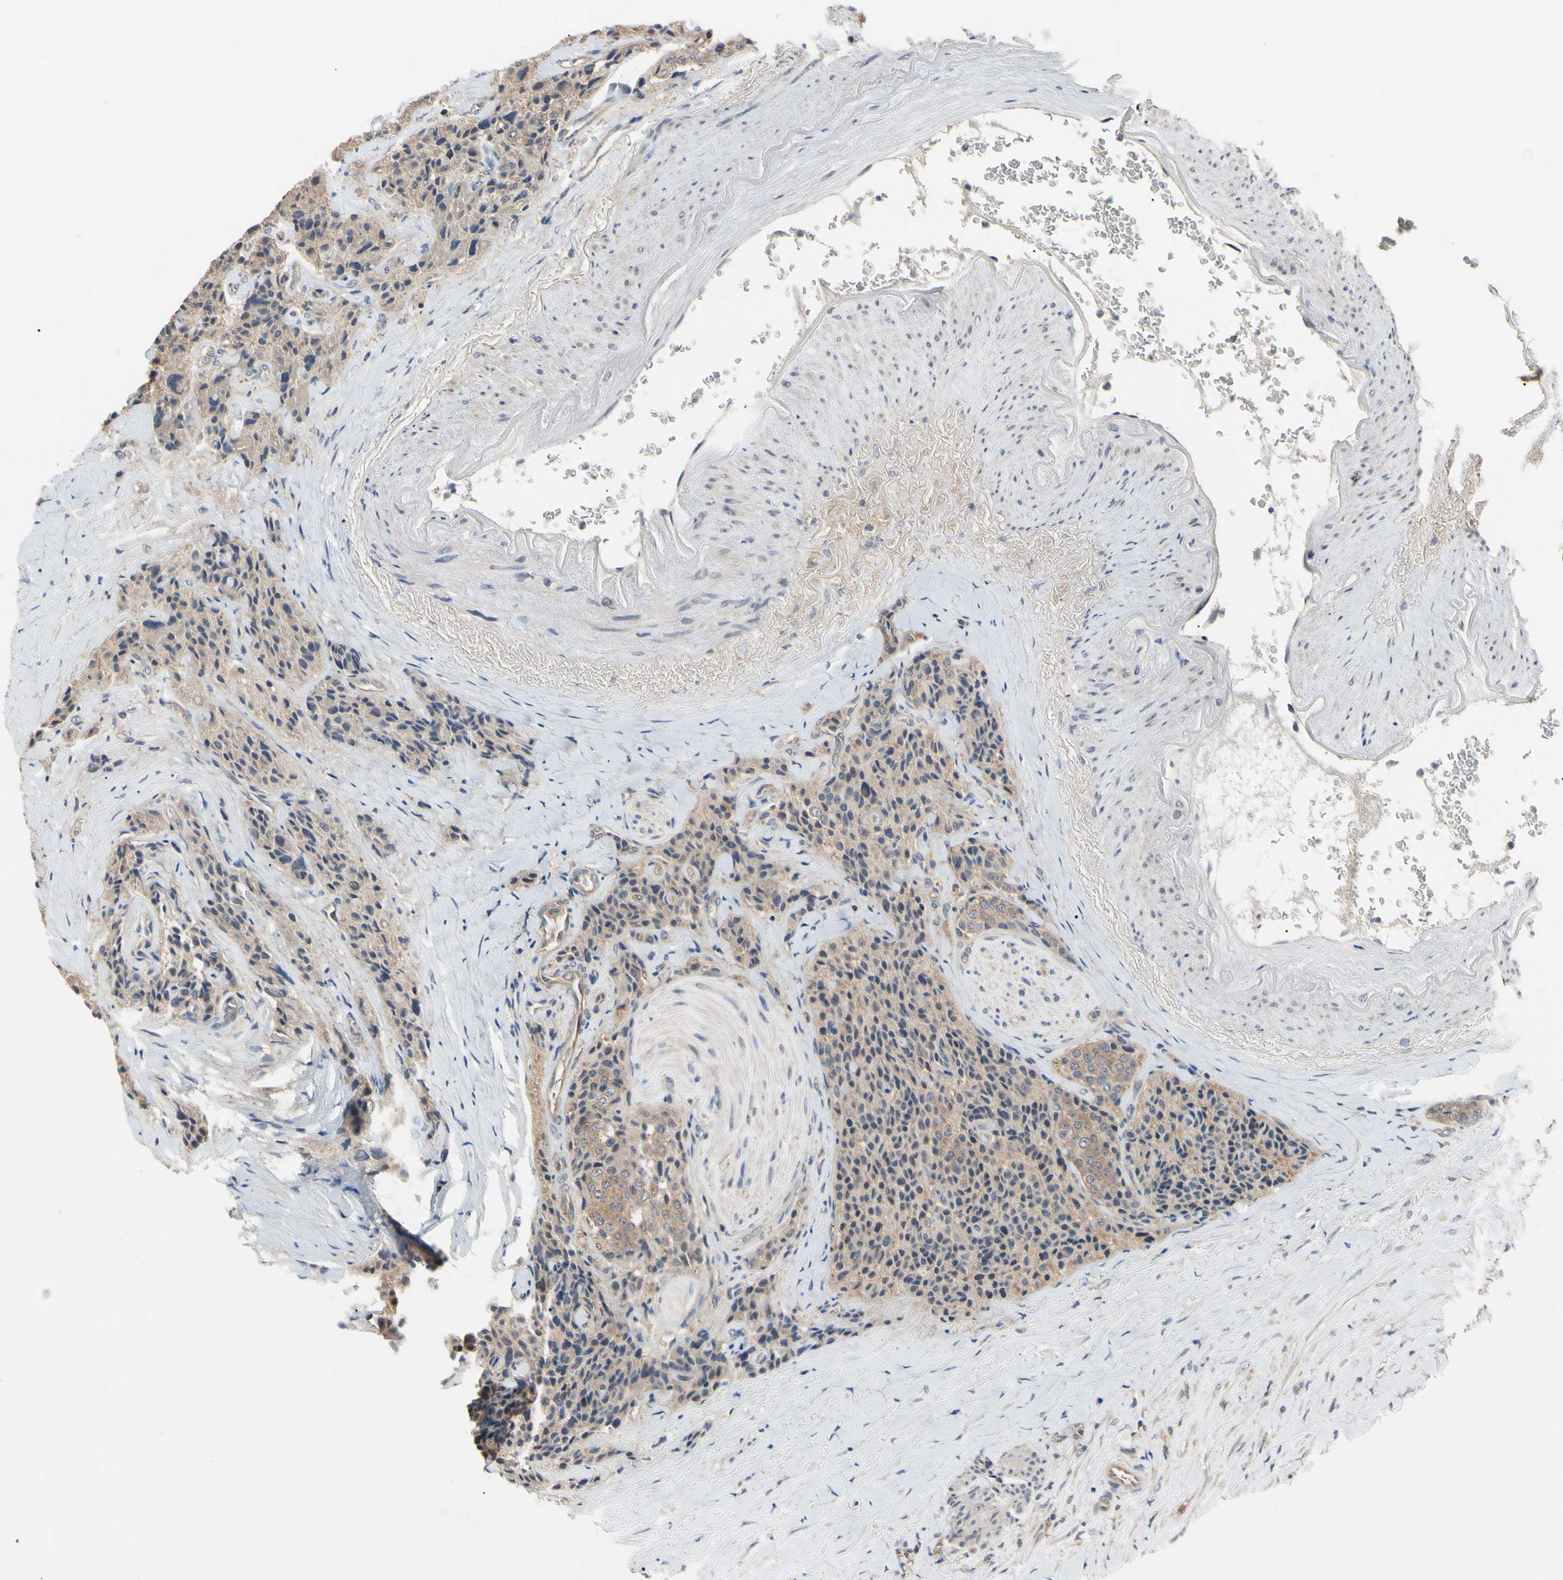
{"staining": {"intensity": "moderate", "quantity": ">75%", "location": "cytoplasmic/membranous"}, "tissue": "carcinoid", "cell_type": "Tumor cells", "image_type": "cancer", "snomed": [{"axis": "morphology", "description": "Carcinoid, malignant, NOS"}, {"axis": "topography", "description": "Colon"}], "caption": "A brown stain labels moderate cytoplasmic/membranous positivity of a protein in carcinoid tumor cells.", "gene": "DPP8", "patient": {"sex": "female", "age": 61}}